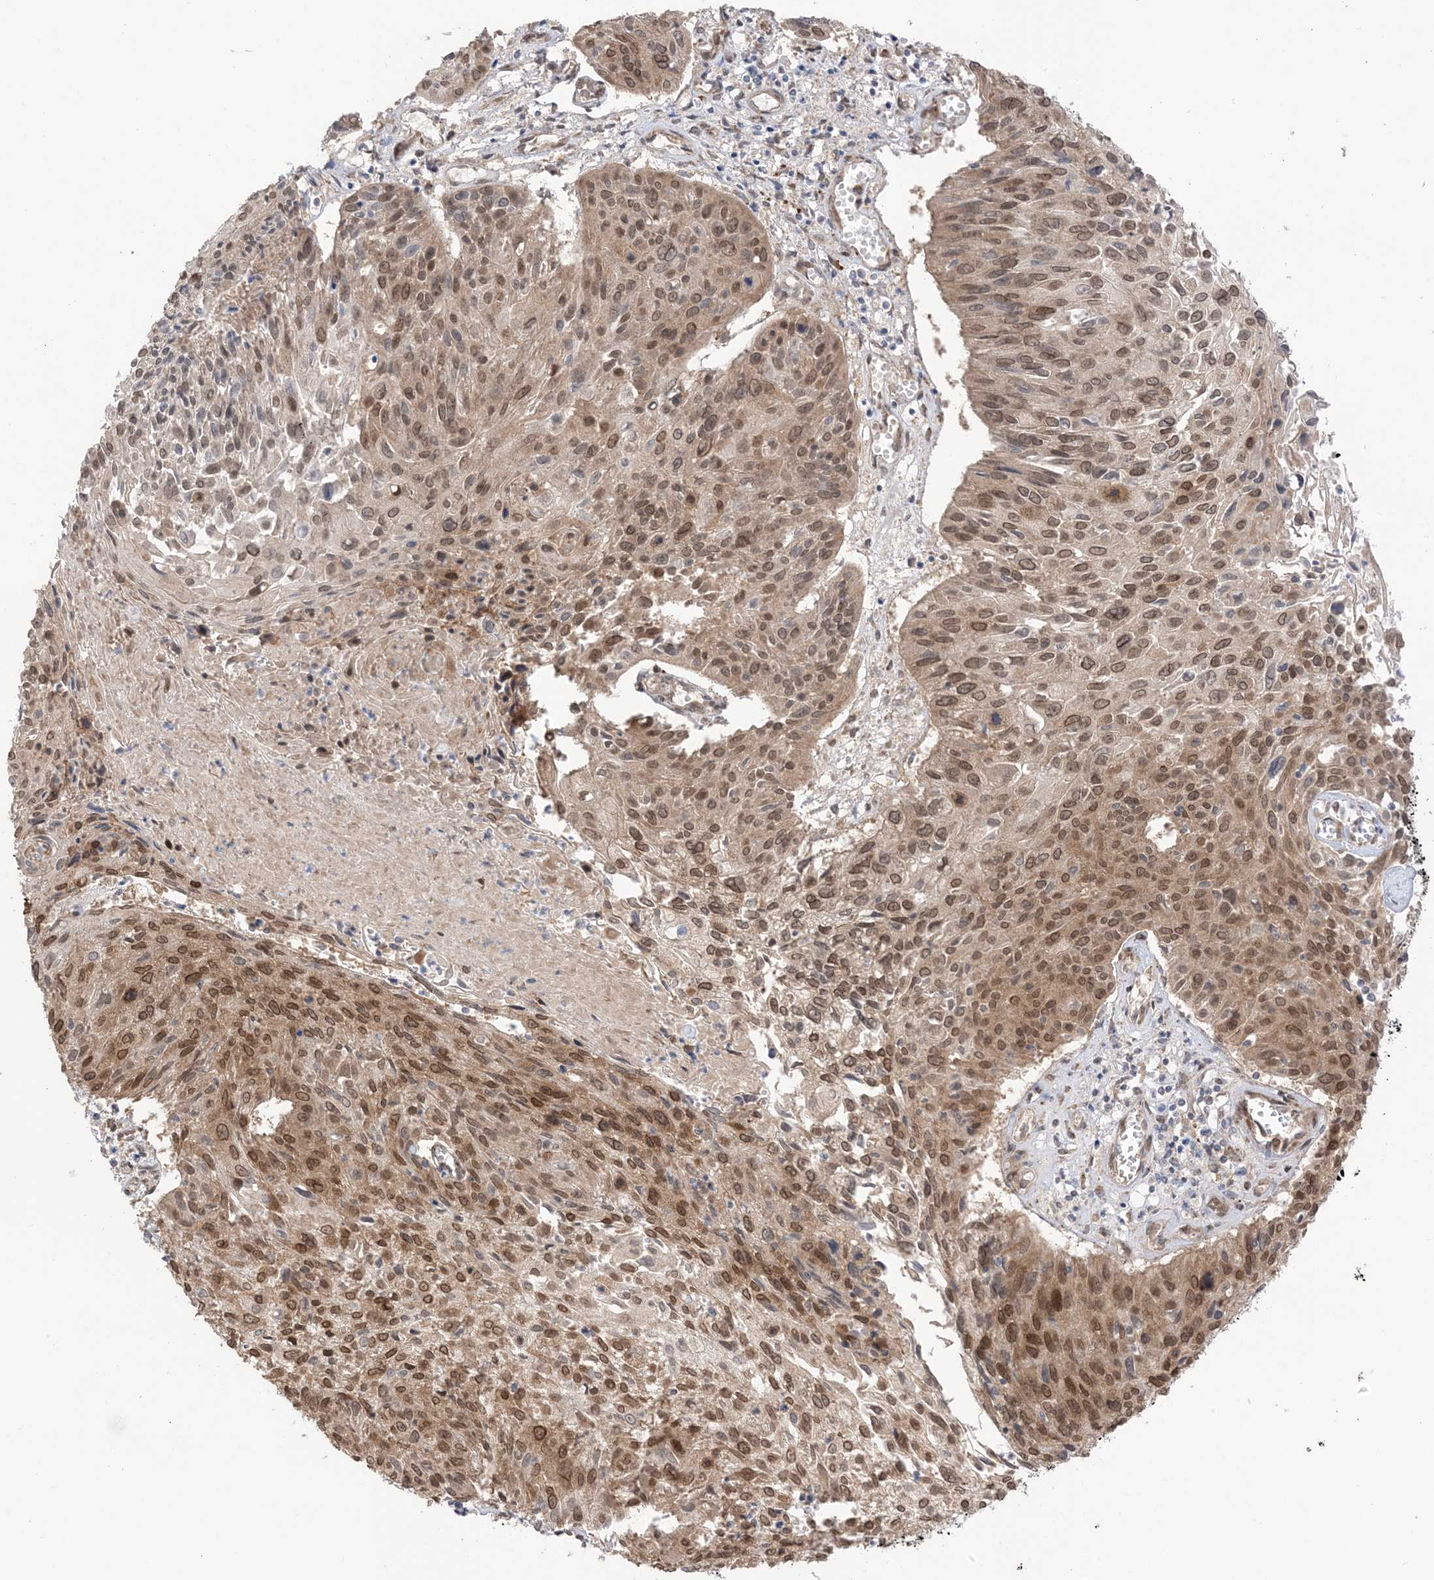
{"staining": {"intensity": "moderate", "quantity": ">75%", "location": "cytoplasmic/membranous,nuclear"}, "tissue": "cervical cancer", "cell_type": "Tumor cells", "image_type": "cancer", "snomed": [{"axis": "morphology", "description": "Squamous cell carcinoma, NOS"}, {"axis": "topography", "description": "Cervix"}], "caption": "Immunohistochemical staining of human cervical cancer (squamous cell carcinoma) displays medium levels of moderate cytoplasmic/membranous and nuclear positivity in approximately >75% of tumor cells.", "gene": "UBE2E2", "patient": {"sex": "female", "age": 51}}